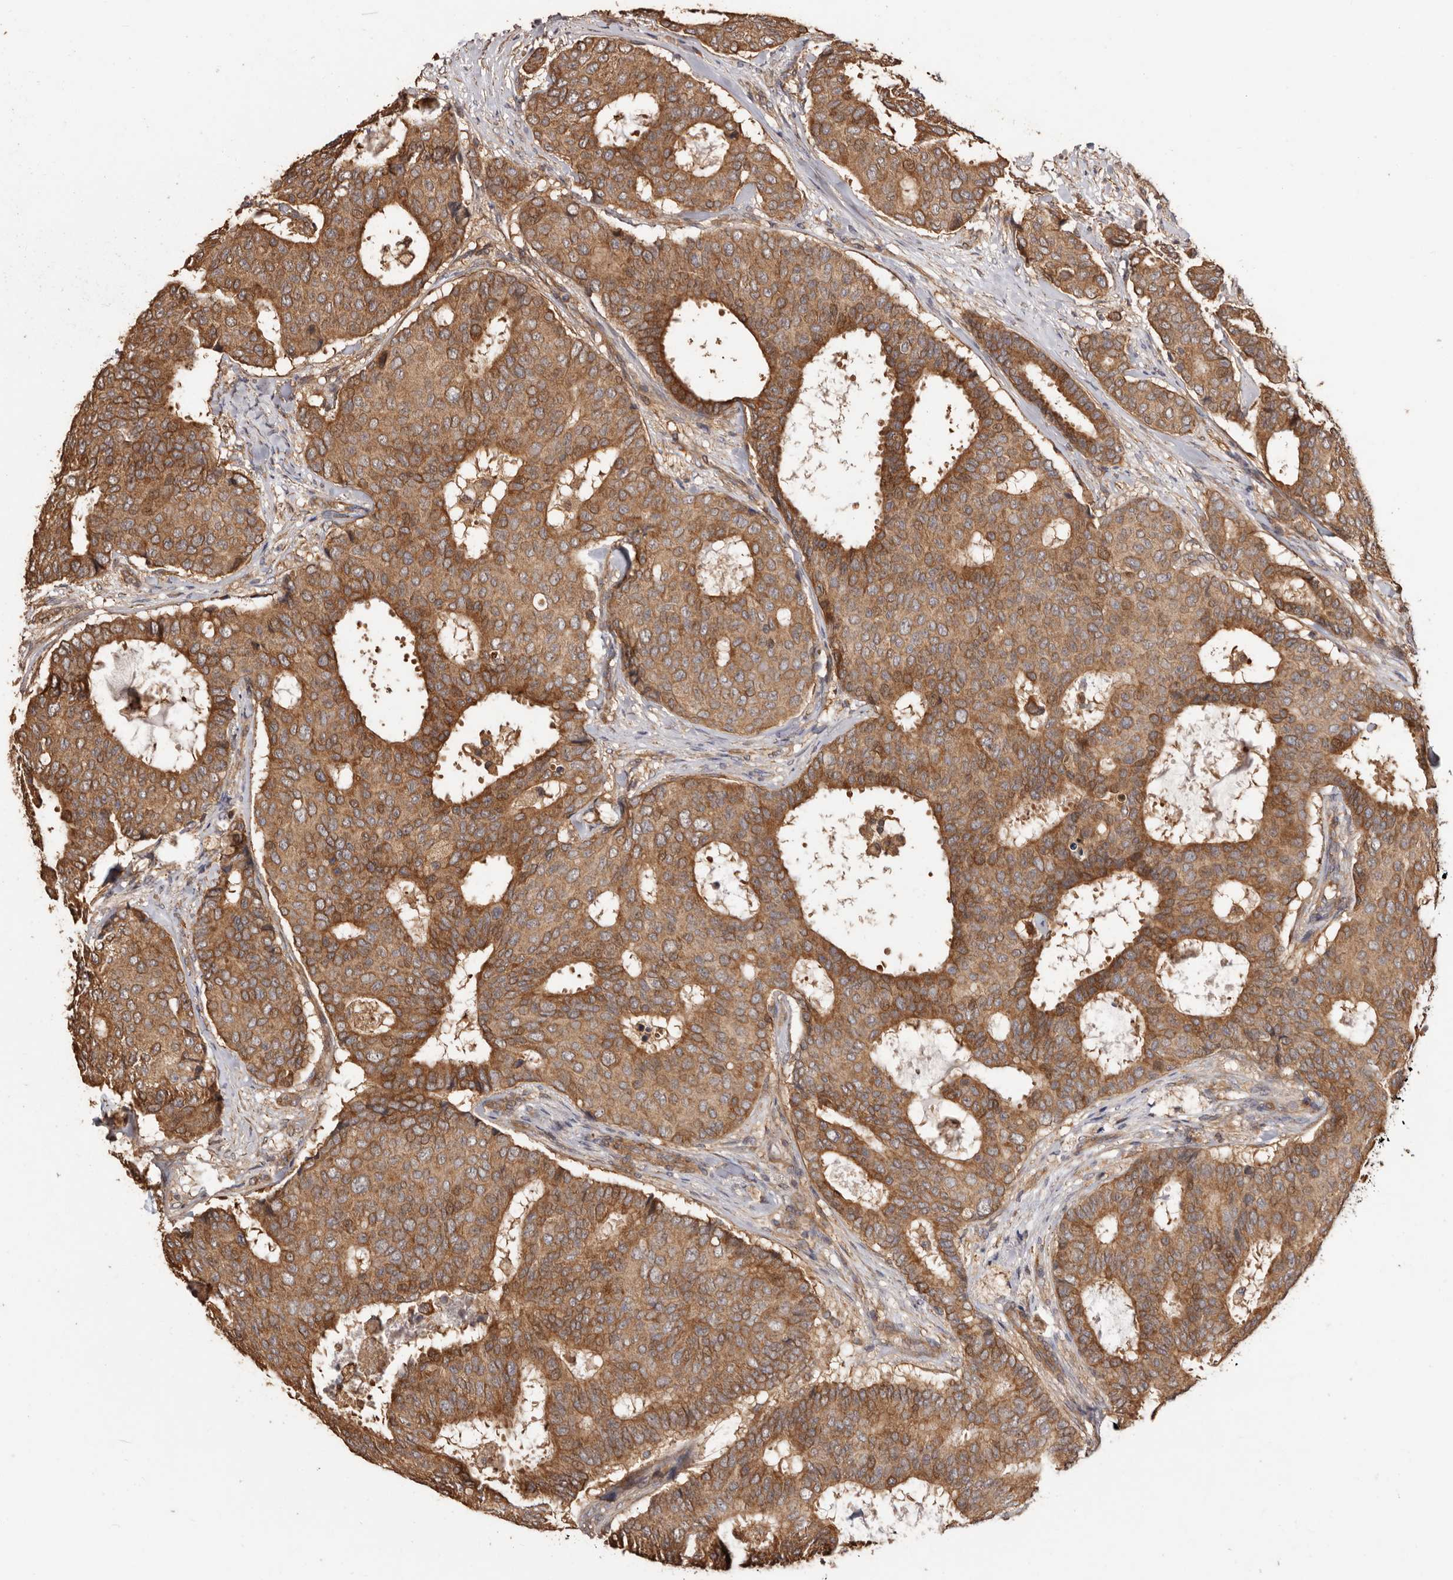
{"staining": {"intensity": "moderate", "quantity": ">75%", "location": "cytoplasmic/membranous"}, "tissue": "breast cancer", "cell_type": "Tumor cells", "image_type": "cancer", "snomed": [{"axis": "morphology", "description": "Duct carcinoma"}, {"axis": "topography", "description": "Breast"}], "caption": "This is a histology image of IHC staining of breast cancer, which shows moderate expression in the cytoplasmic/membranous of tumor cells.", "gene": "COQ8B", "patient": {"sex": "female", "age": 75}}